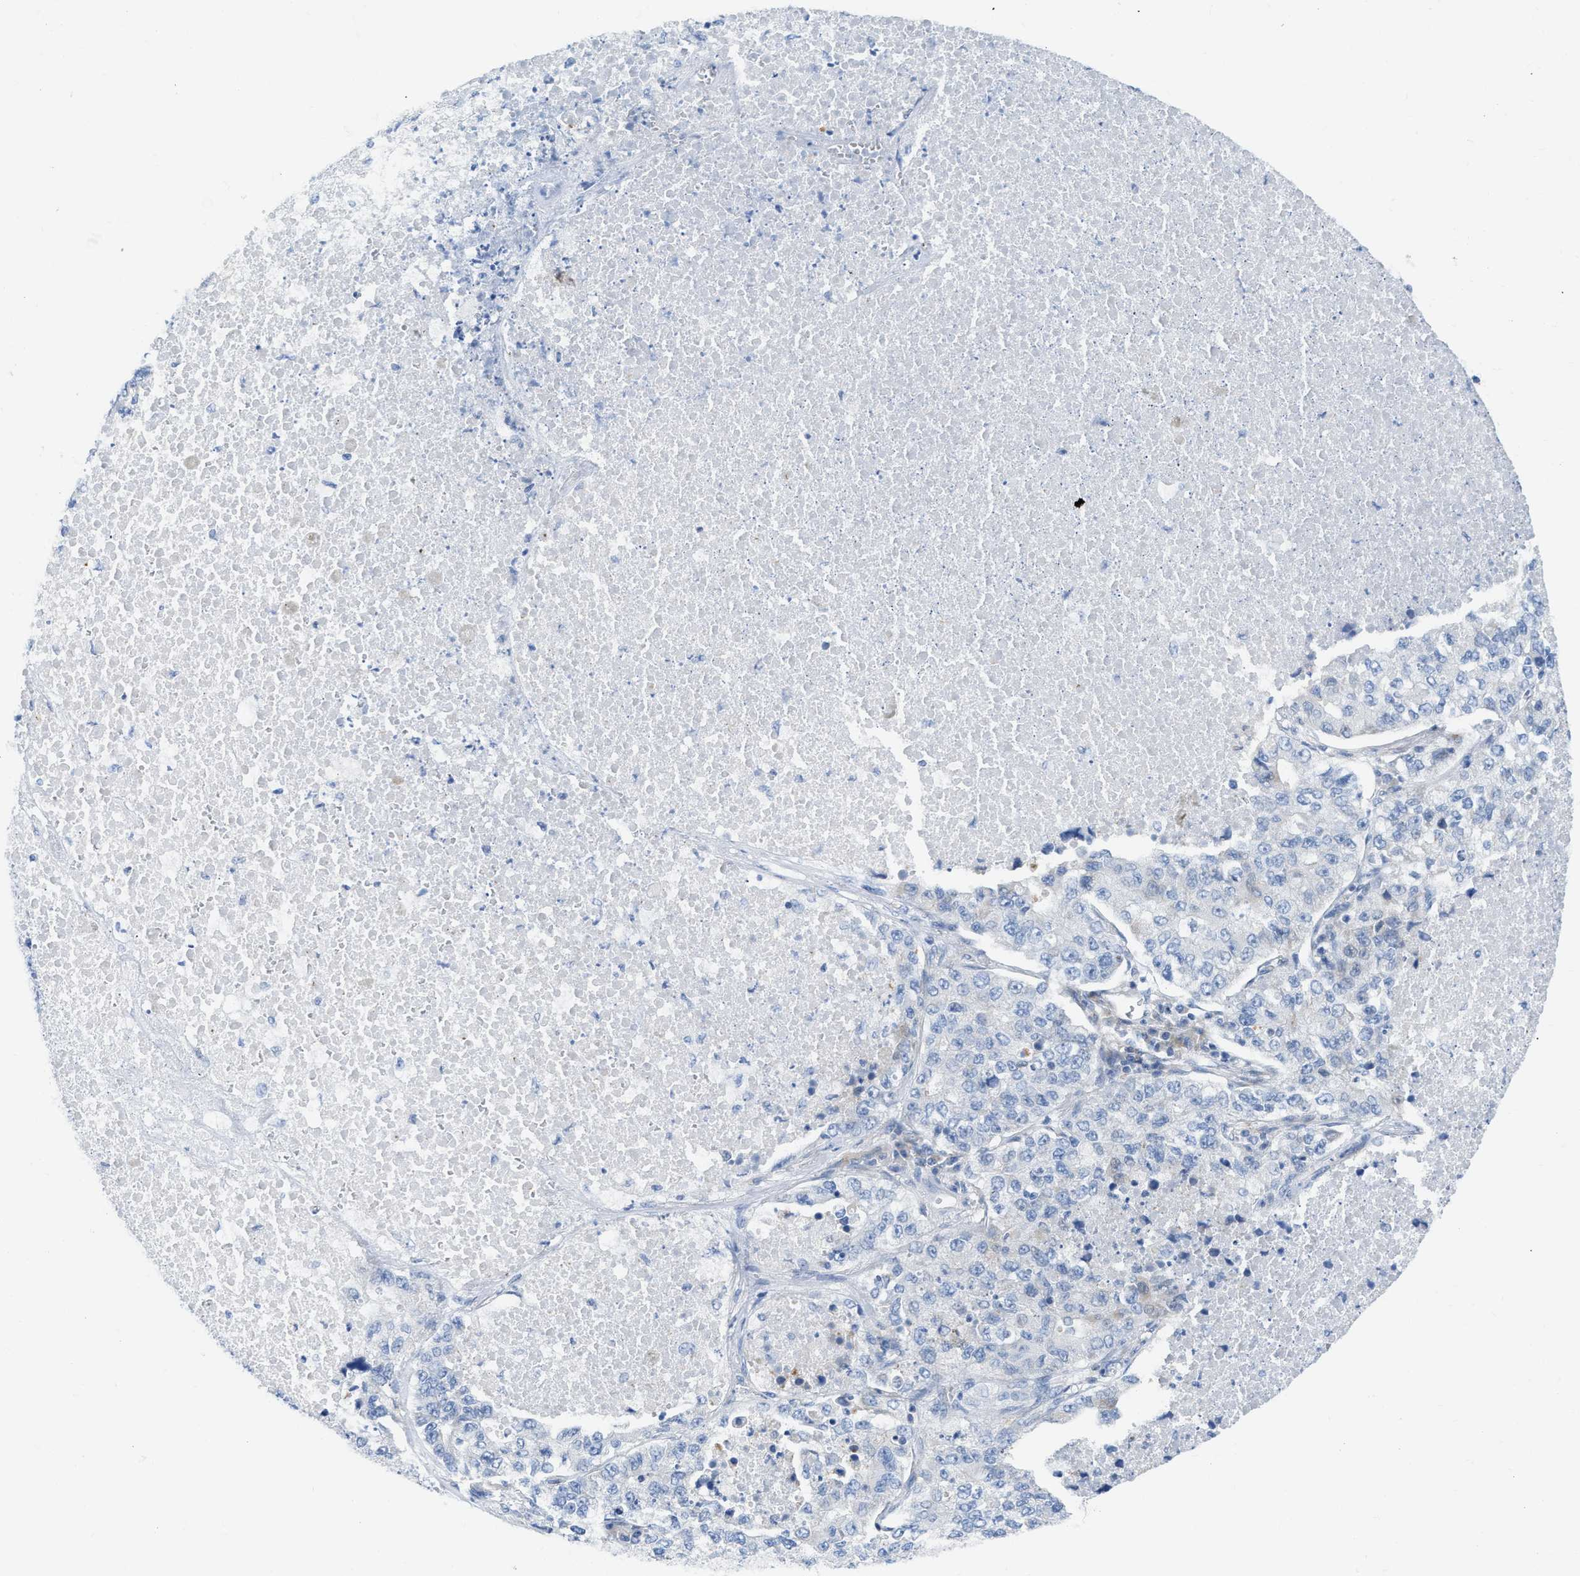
{"staining": {"intensity": "negative", "quantity": "none", "location": "none"}, "tissue": "lung cancer", "cell_type": "Tumor cells", "image_type": "cancer", "snomed": [{"axis": "morphology", "description": "Adenocarcinoma, NOS"}, {"axis": "topography", "description": "Lung"}], "caption": "This histopathology image is of lung adenocarcinoma stained with immunohistochemistry to label a protein in brown with the nuclei are counter-stained blue. There is no positivity in tumor cells.", "gene": "FHL1", "patient": {"sex": "male", "age": 49}}